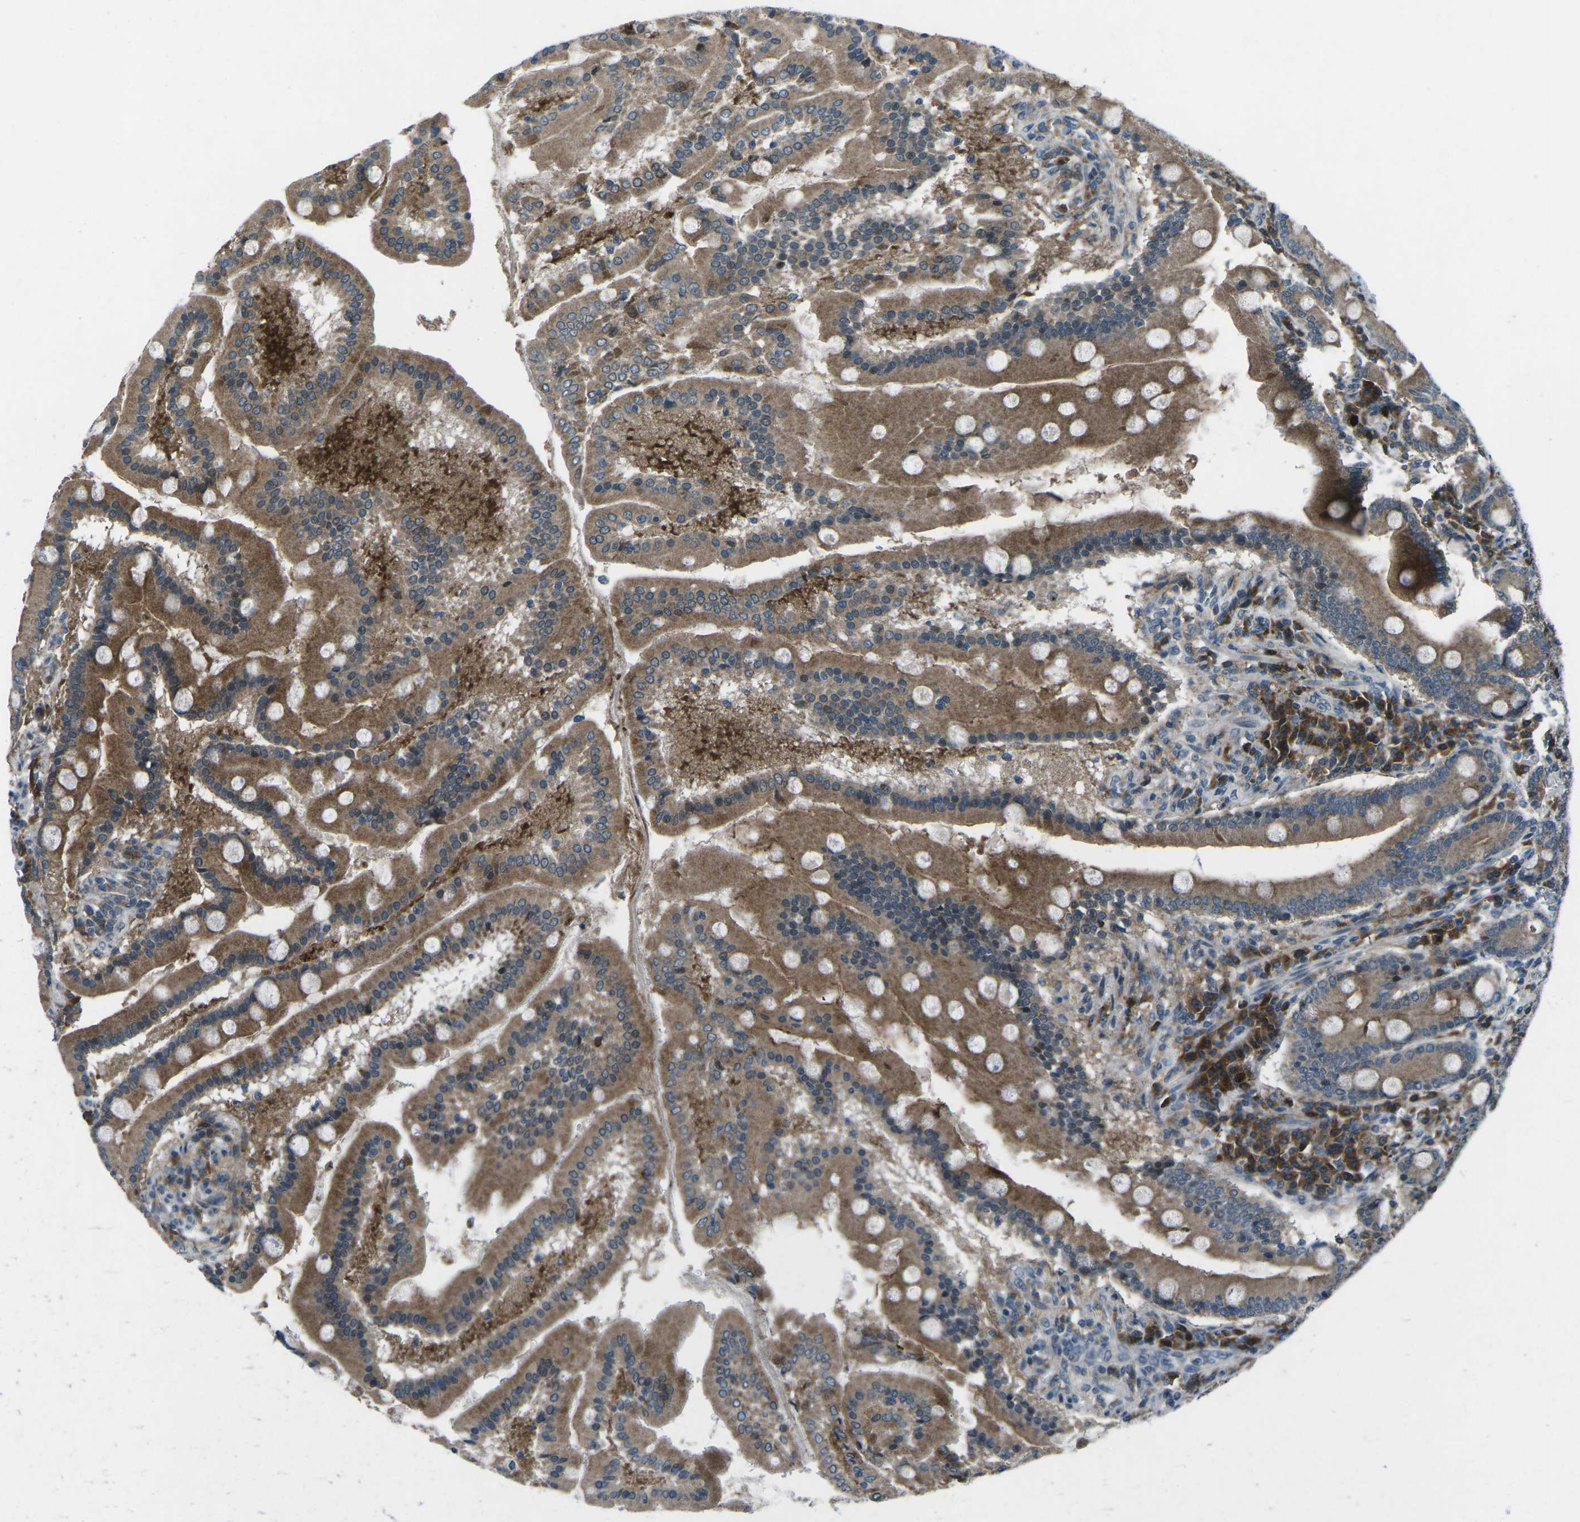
{"staining": {"intensity": "strong", "quantity": ">75%", "location": "cytoplasmic/membranous"}, "tissue": "duodenum", "cell_type": "Glandular cells", "image_type": "normal", "snomed": [{"axis": "morphology", "description": "Normal tissue, NOS"}, {"axis": "topography", "description": "Duodenum"}], "caption": "DAB (3,3'-diaminobenzidine) immunohistochemical staining of unremarkable human duodenum displays strong cytoplasmic/membranous protein staining in approximately >75% of glandular cells. (Stains: DAB (3,3'-diaminobenzidine) in brown, nuclei in blue, Microscopy: brightfield microscopy at high magnification).", "gene": "CDK16", "patient": {"sex": "male", "age": 50}}